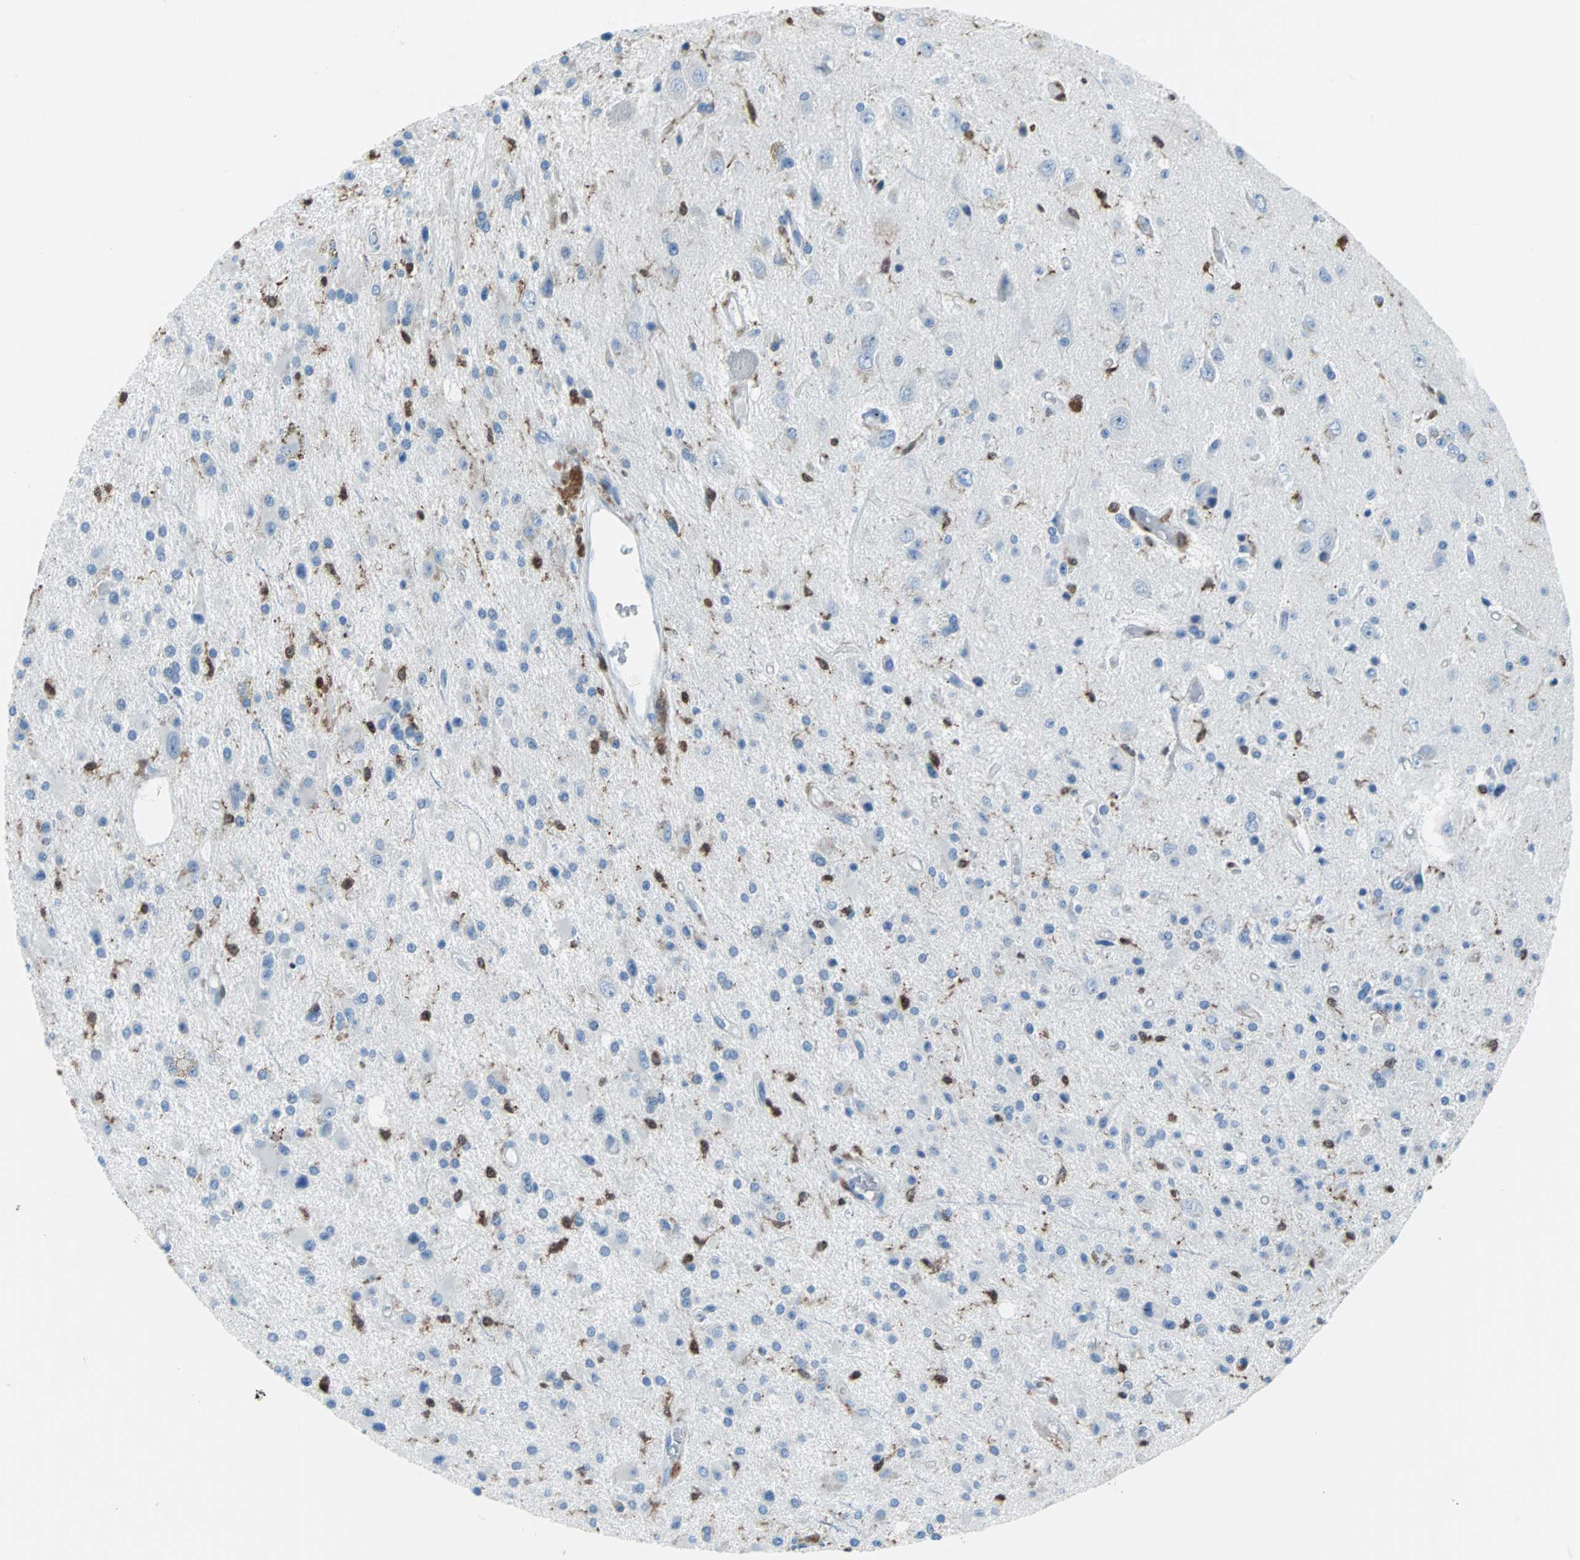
{"staining": {"intensity": "negative", "quantity": "none", "location": "none"}, "tissue": "glioma", "cell_type": "Tumor cells", "image_type": "cancer", "snomed": [{"axis": "morphology", "description": "Glioma, malignant, Low grade"}, {"axis": "topography", "description": "Brain"}], "caption": "The immunohistochemistry (IHC) histopathology image has no significant staining in tumor cells of low-grade glioma (malignant) tissue.", "gene": "SYK", "patient": {"sex": "male", "age": 58}}